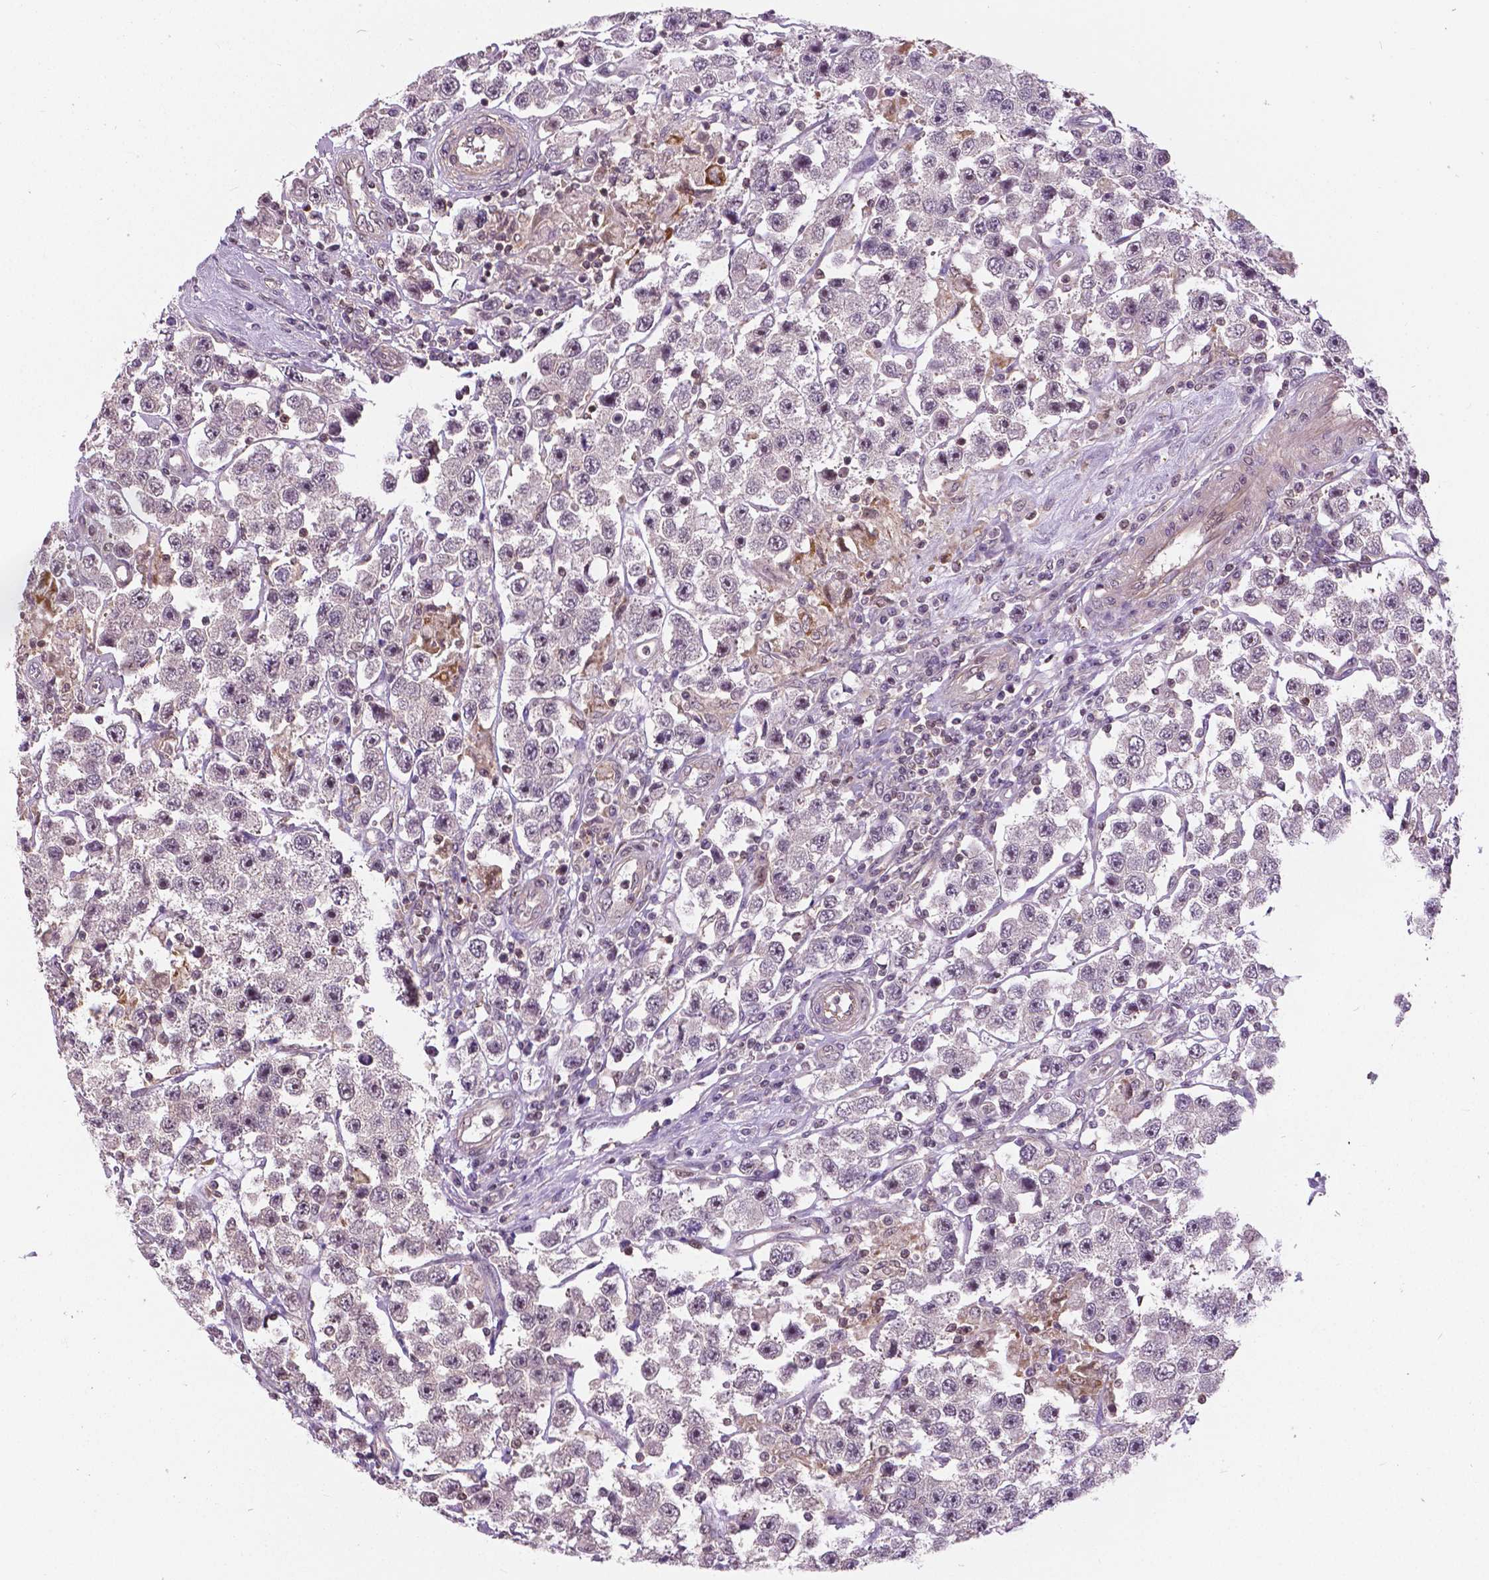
{"staining": {"intensity": "negative", "quantity": "none", "location": "none"}, "tissue": "testis cancer", "cell_type": "Tumor cells", "image_type": "cancer", "snomed": [{"axis": "morphology", "description": "Seminoma, NOS"}, {"axis": "topography", "description": "Testis"}], "caption": "A histopathology image of seminoma (testis) stained for a protein displays no brown staining in tumor cells.", "gene": "ANXA13", "patient": {"sex": "male", "age": 45}}